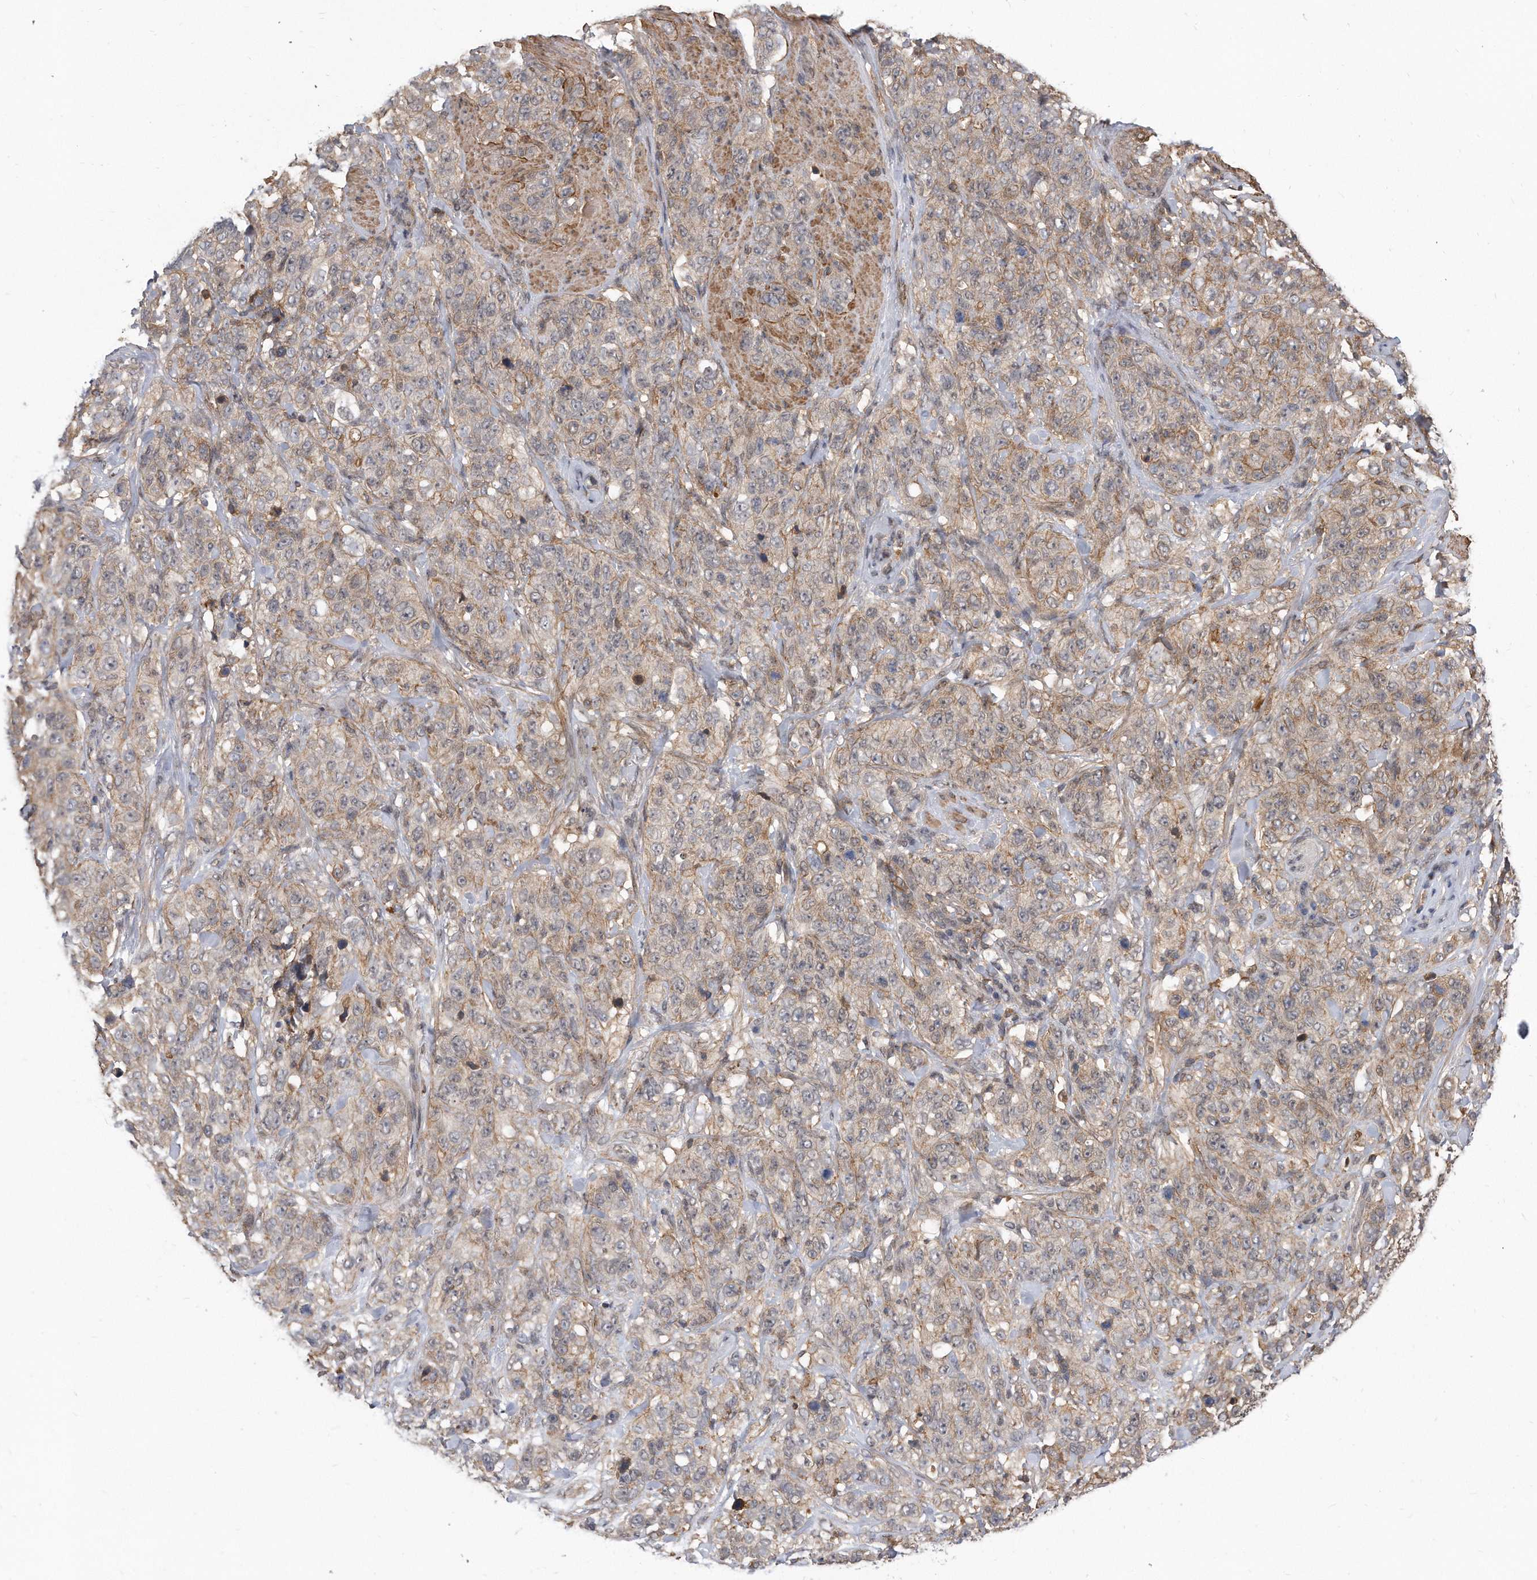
{"staining": {"intensity": "weak", "quantity": "25%-75%", "location": "cytoplasmic/membranous"}, "tissue": "stomach cancer", "cell_type": "Tumor cells", "image_type": "cancer", "snomed": [{"axis": "morphology", "description": "Adenocarcinoma, NOS"}, {"axis": "topography", "description": "Stomach"}], "caption": "Tumor cells display low levels of weak cytoplasmic/membranous positivity in approximately 25%-75% of cells in stomach adenocarcinoma.", "gene": "TCP1", "patient": {"sex": "male", "age": 48}}